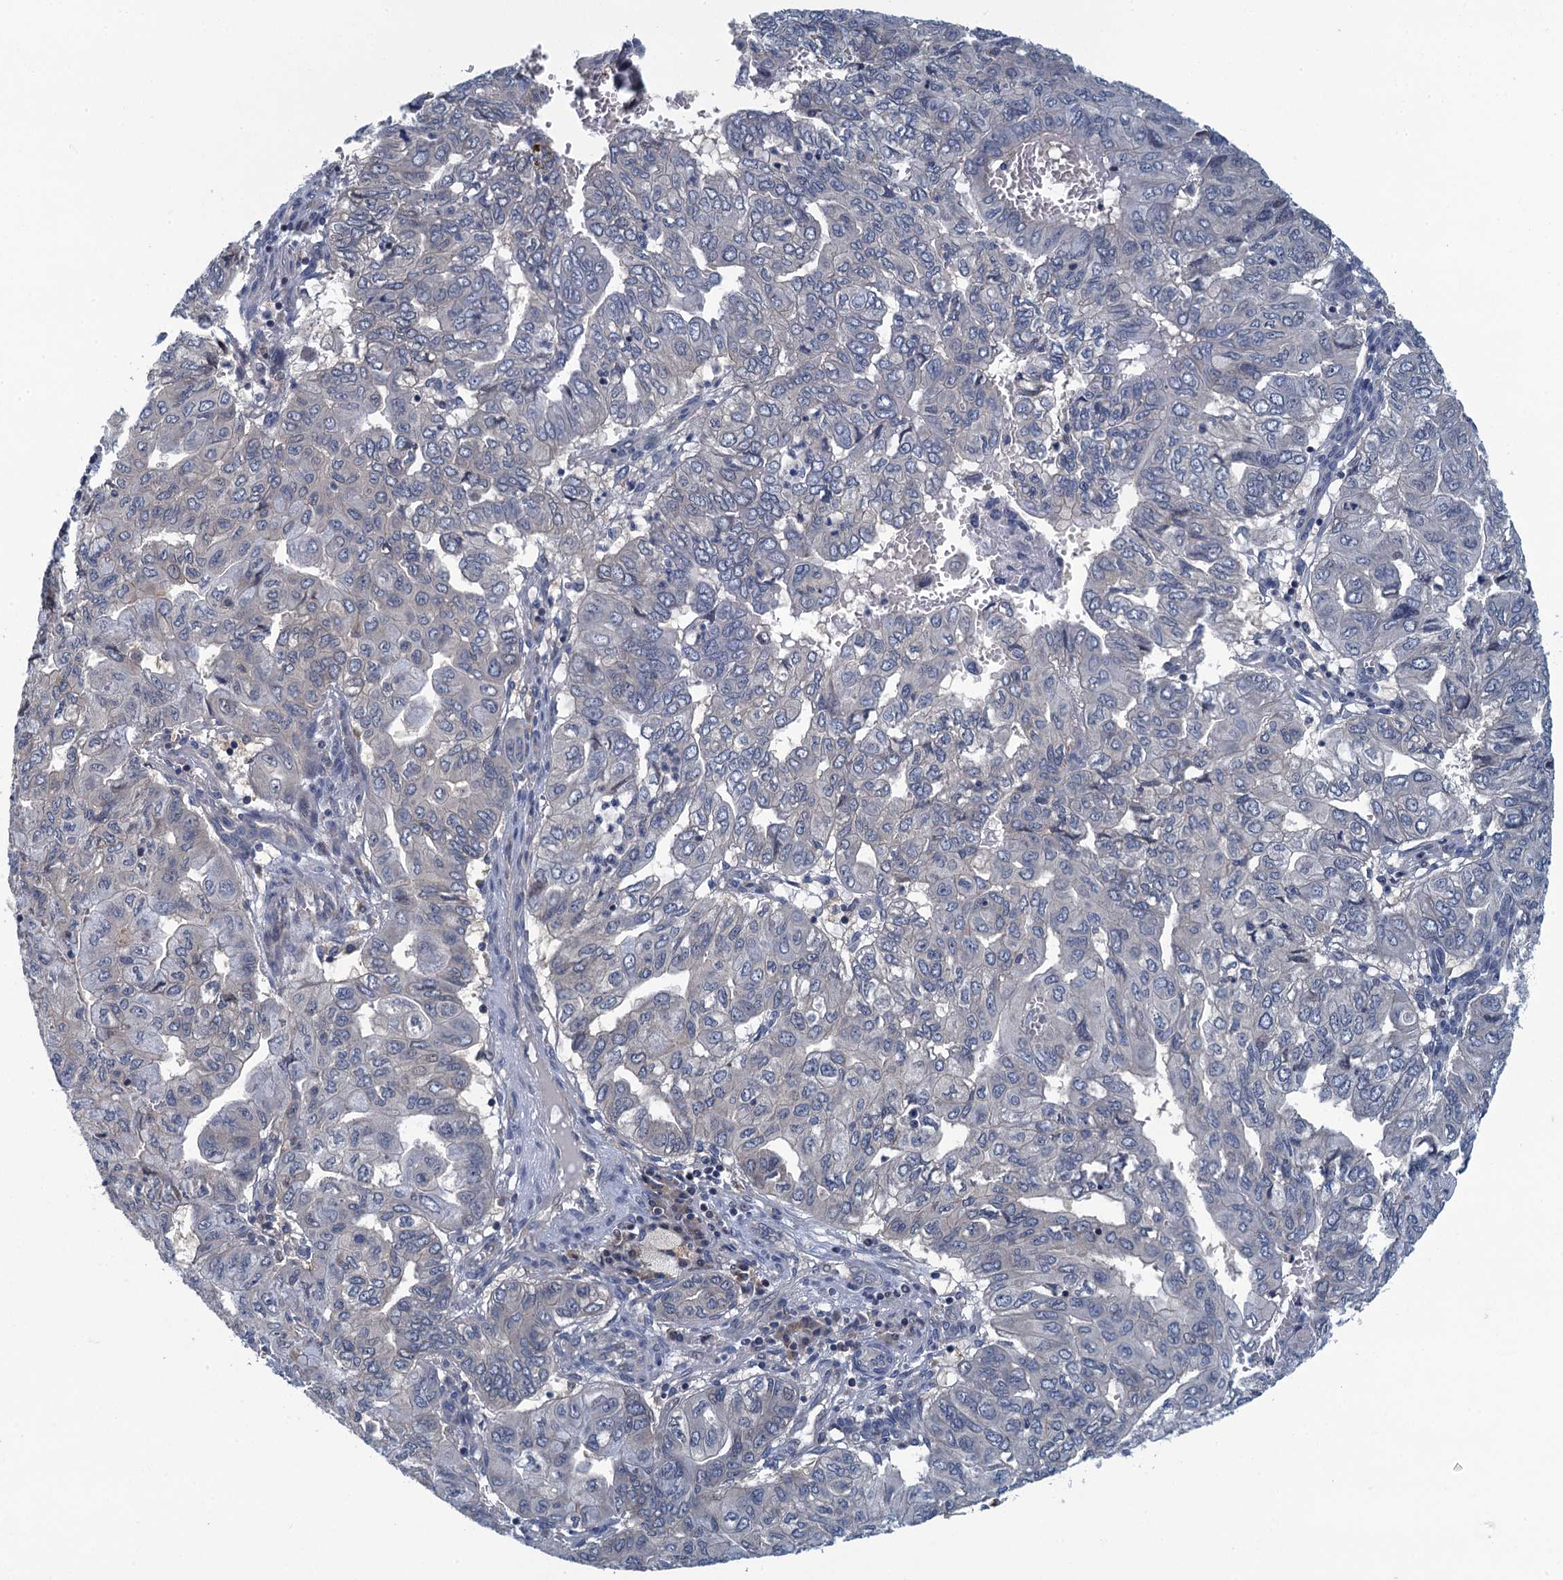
{"staining": {"intensity": "negative", "quantity": "none", "location": "none"}, "tissue": "pancreatic cancer", "cell_type": "Tumor cells", "image_type": "cancer", "snomed": [{"axis": "morphology", "description": "Adenocarcinoma, NOS"}, {"axis": "topography", "description": "Pancreas"}], "caption": "High power microscopy micrograph of an immunohistochemistry photomicrograph of pancreatic cancer (adenocarcinoma), revealing no significant staining in tumor cells. (DAB (3,3'-diaminobenzidine) IHC, high magnification).", "gene": "NCKAP1L", "patient": {"sex": "male", "age": 51}}